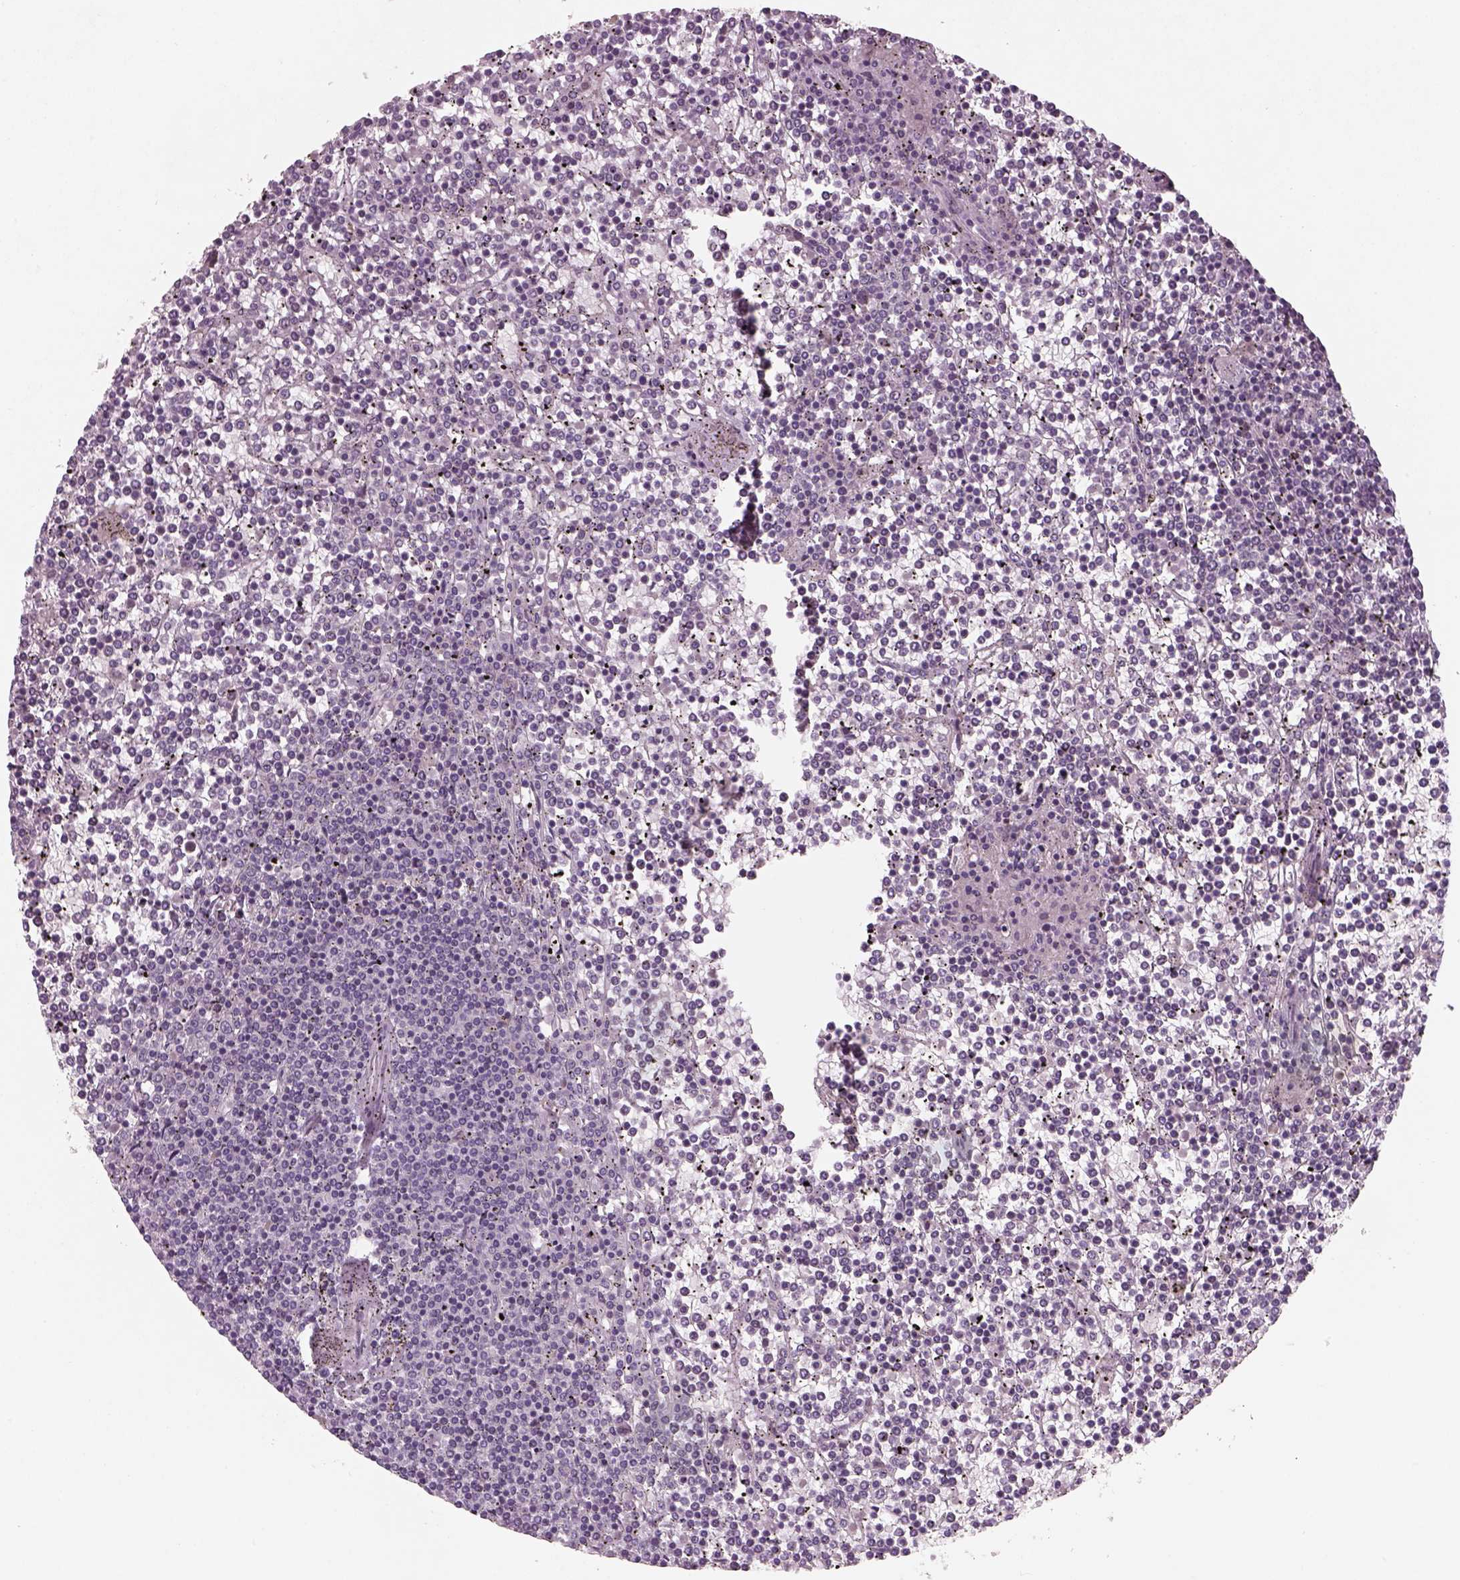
{"staining": {"intensity": "negative", "quantity": "none", "location": "none"}, "tissue": "lymphoma", "cell_type": "Tumor cells", "image_type": "cancer", "snomed": [{"axis": "morphology", "description": "Malignant lymphoma, non-Hodgkin's type, Low grade"}, {"axis": "topography", "description": "Spleen"}], "caption": "Immunohistochemical staining of human lymphoma displays no significant expression in tumor cells.", "gene": "PENK", "patient": {"sex": "female", "age": 19}}